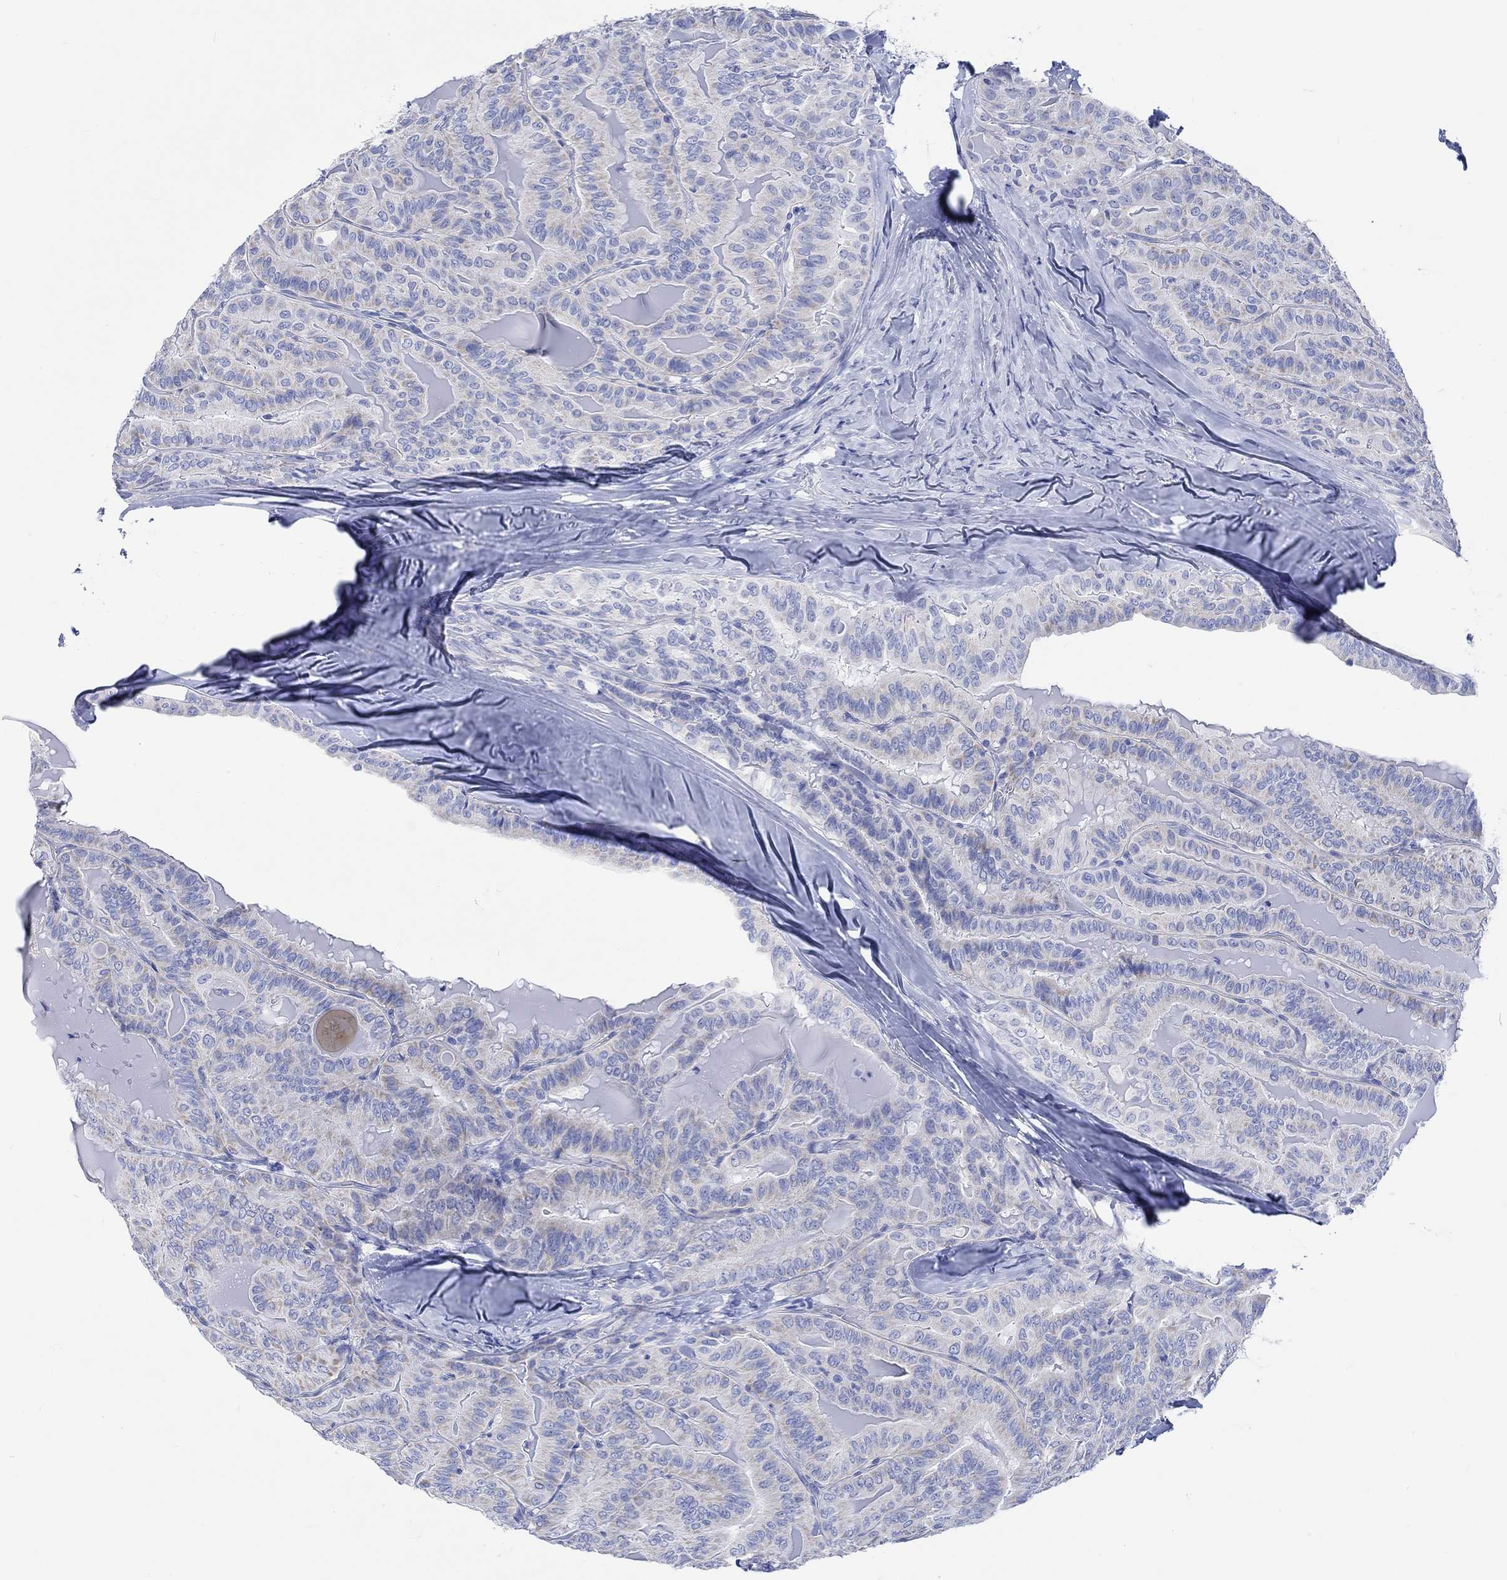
{"staining": {"intensity": "negative", "quantity": "none", "location": "none"}, "tissue": "thyroid cancer", "cell_type": "Tumor cells", "image_type": "cancer", "snomed": [{"axis": "morphology", "description": "Papillary adenocarcinoma, NOS"}, {"axis": "topography", "description": "Thyroid gland"}], "caption": "Protein analysis of thyroid cancer (papillary adenocarcinoma) displays no significant positivity in tumor cells.", "gene": "CPLX2", "patient": {"sex": "female", "age": 68}}